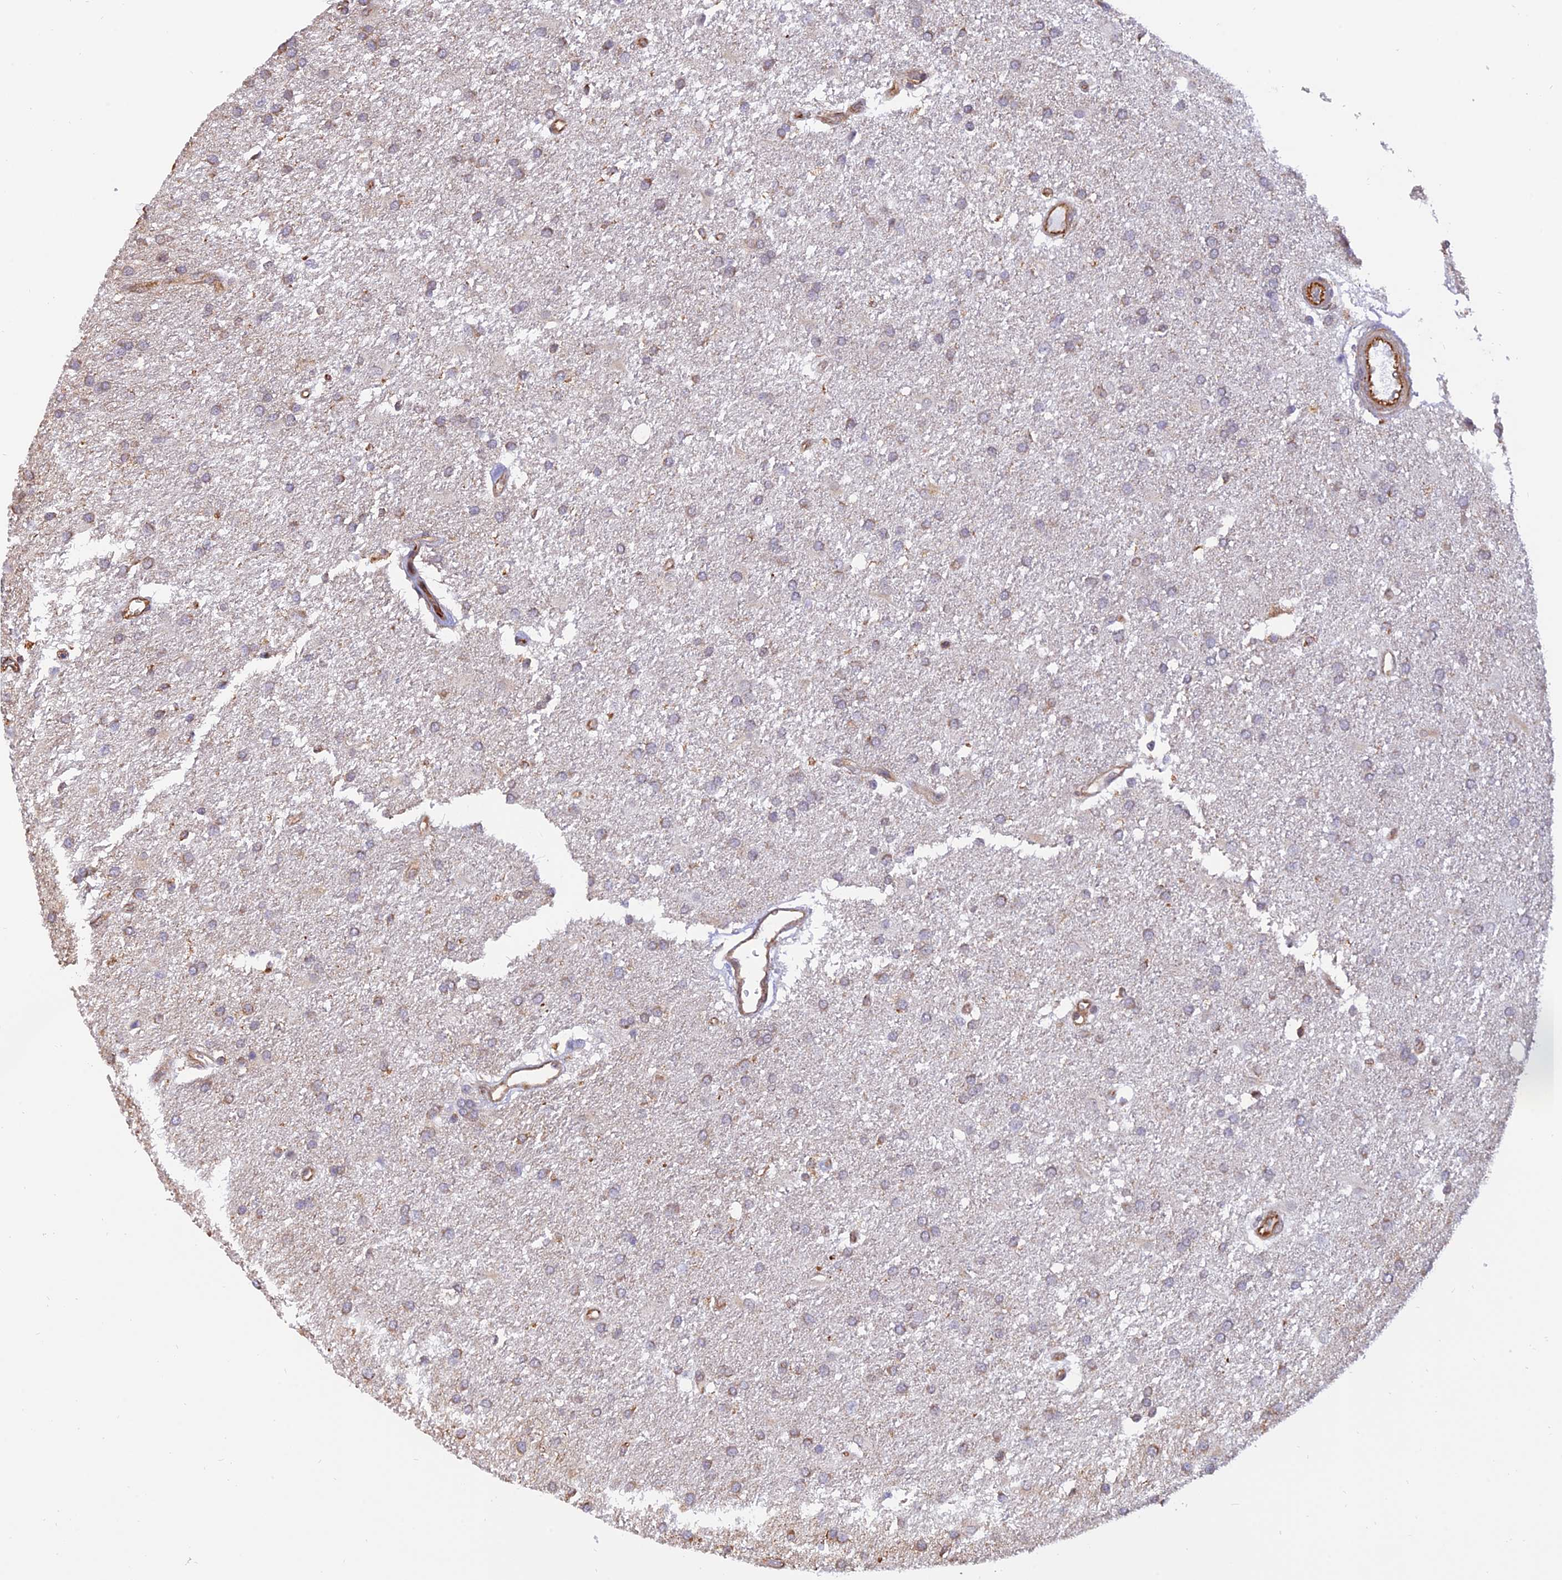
{"staining": {"intensity": "weak", "quantity": "<25%", "location": "cytoplasmic/membranous"}, "tissue": "glioma", "cell_type": "Tumor cells", "image_type": "cancer", "snomed": [{"axis": "morphology", "description": "Glioma, malignant, Low grade"}, {"axis": "topography", "description": "Brain"}], "caption": "Immunohistochemistry (IHC) photomicrograph of neoplastic tissue: malignant low-grade glioma stained with DAB reveals no significant protein positivity in tumor cells. (DAB (3,3'-diaminobenzidine) immunohistochemistry, high magnification).", "gene": "PAGR1", "patient": {"sex": "male", "age": 66}}